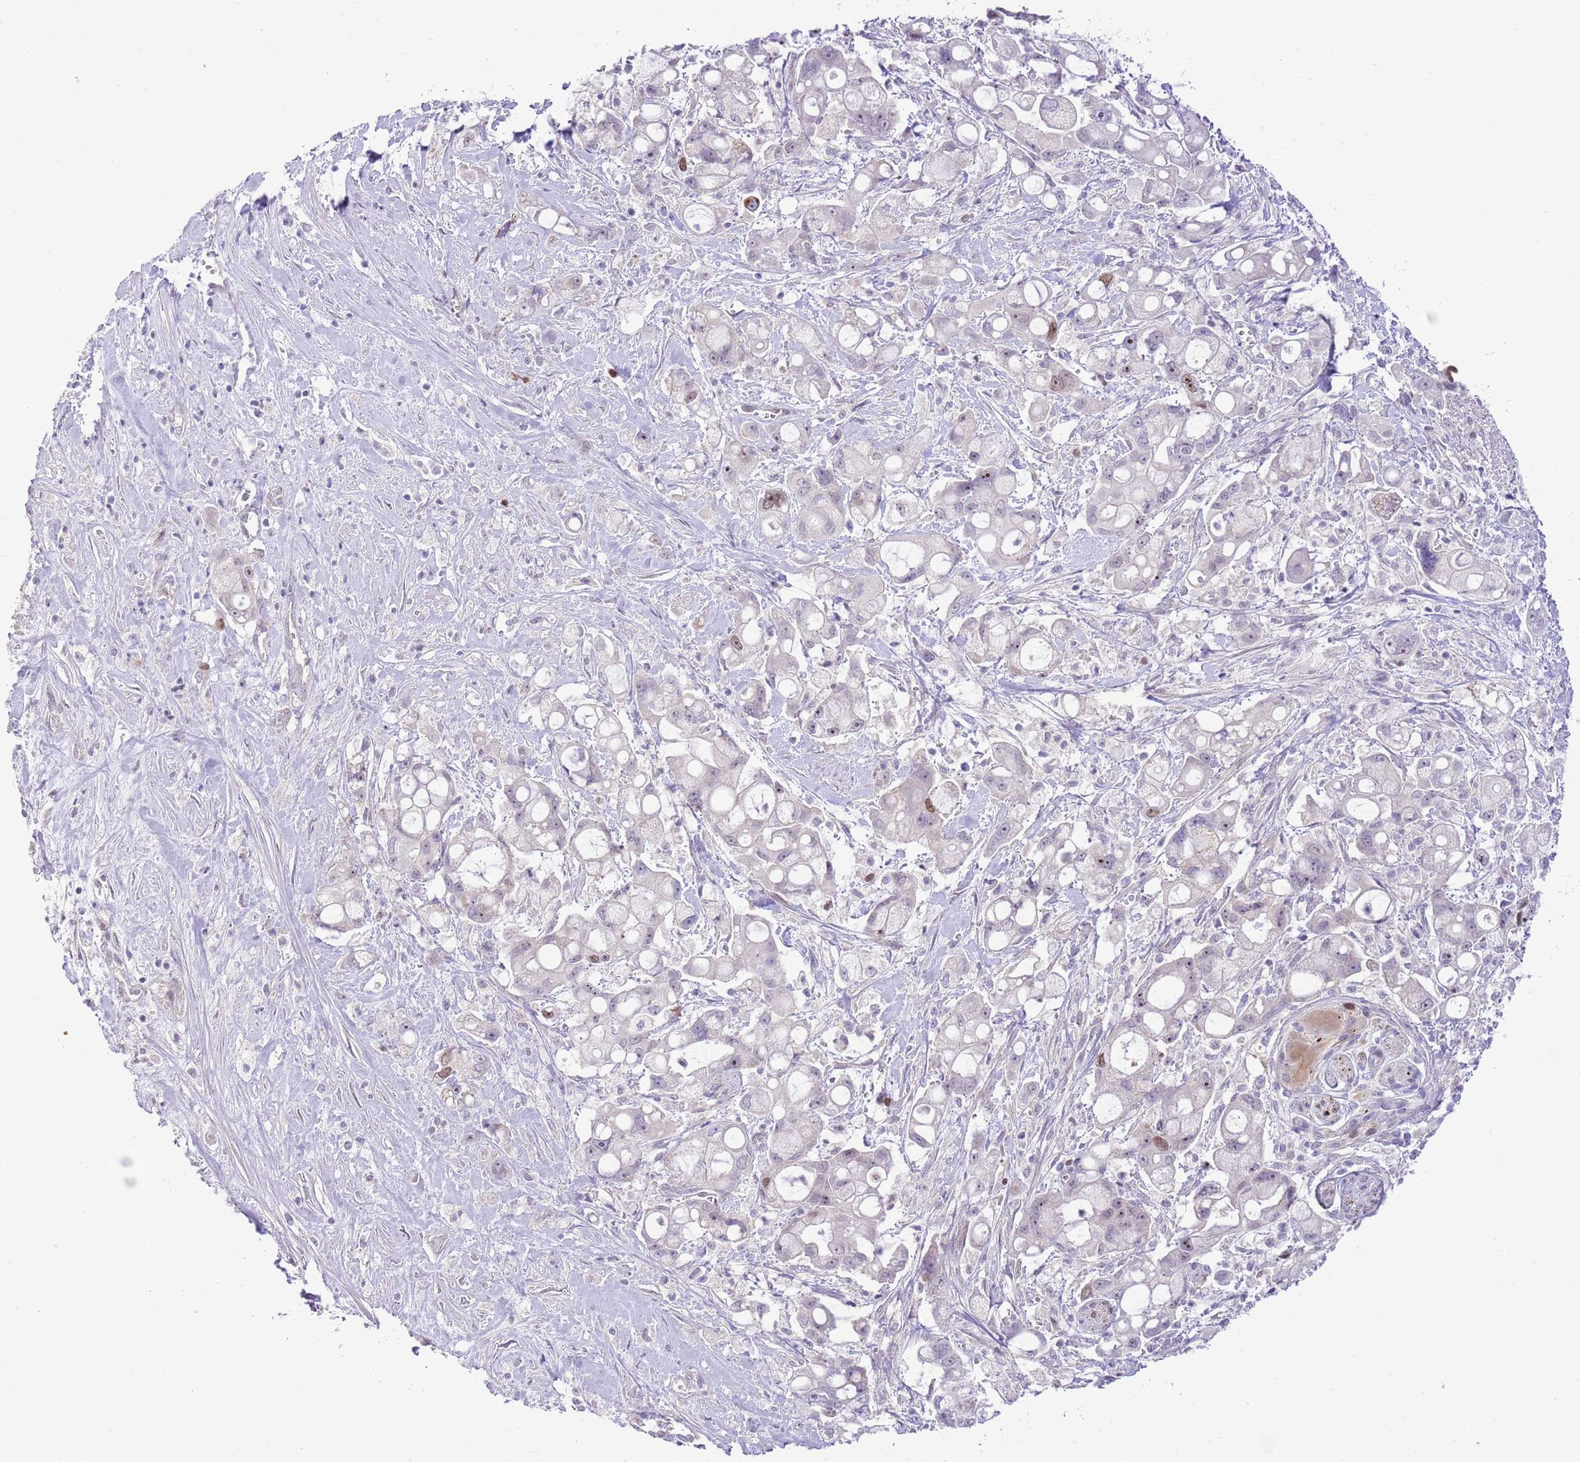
{"staining": {"intensity": "weak", "quantity": "<25%", "location": "nuclear"}, "tissue": "pancreatic cancer", "cell_type": "Tumor cells", "image_type": "cancer", "snomed": [{"axis": "morphology", "description": "Adenocarcinoma, NOS"}, {"axis": "topography", "description": "Pancreas"}], "caption": "This is an immunohistochemistry (IHC) histopathology image of pancreatic adenocarcinoma. There is no expression in tumor cells.", "gene": "FBRSL1", "patient": {"sex": "male", "age": 68}}